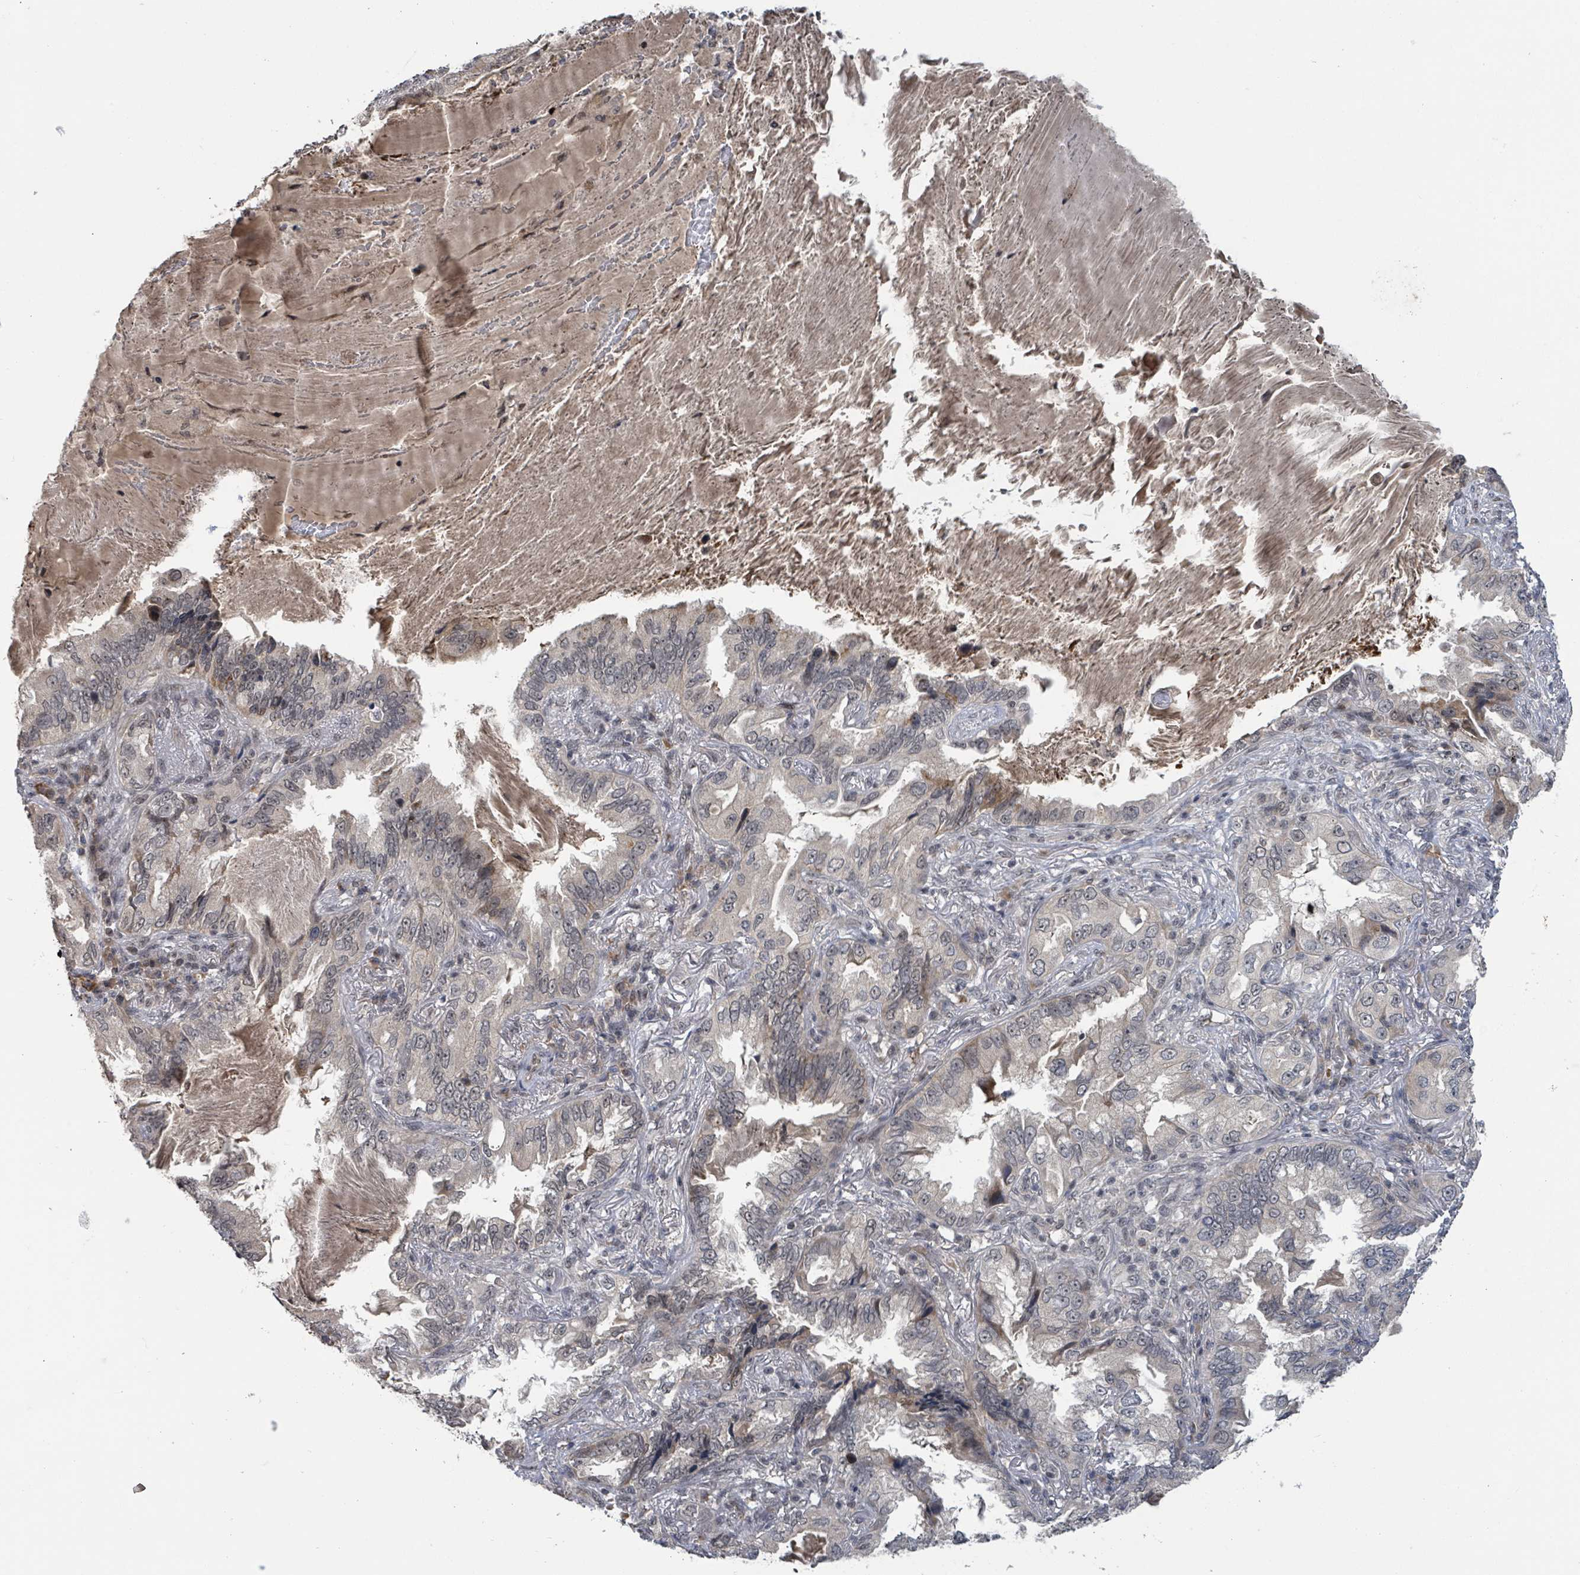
{"staining": {"intensity": "weak", "quantity": "<25%", "location": "cytoplasmic/membranous,nuclear"}, "tissue": "lung cancer", "cell_type": "Tumor cells", "image_type": "cancer", "snomed": [{"axis": "morphology", "description": "Adenocarcinoma, NOS"}, {"axis": "topography", "description": "Lung"}], "caption": "Immunohistochemical staining of human lung adenocarcinoma demonstrates no significant expression in tumor cells.", "gene": "ZBTB14", "patient": {"sex": "female", "age": 69}}